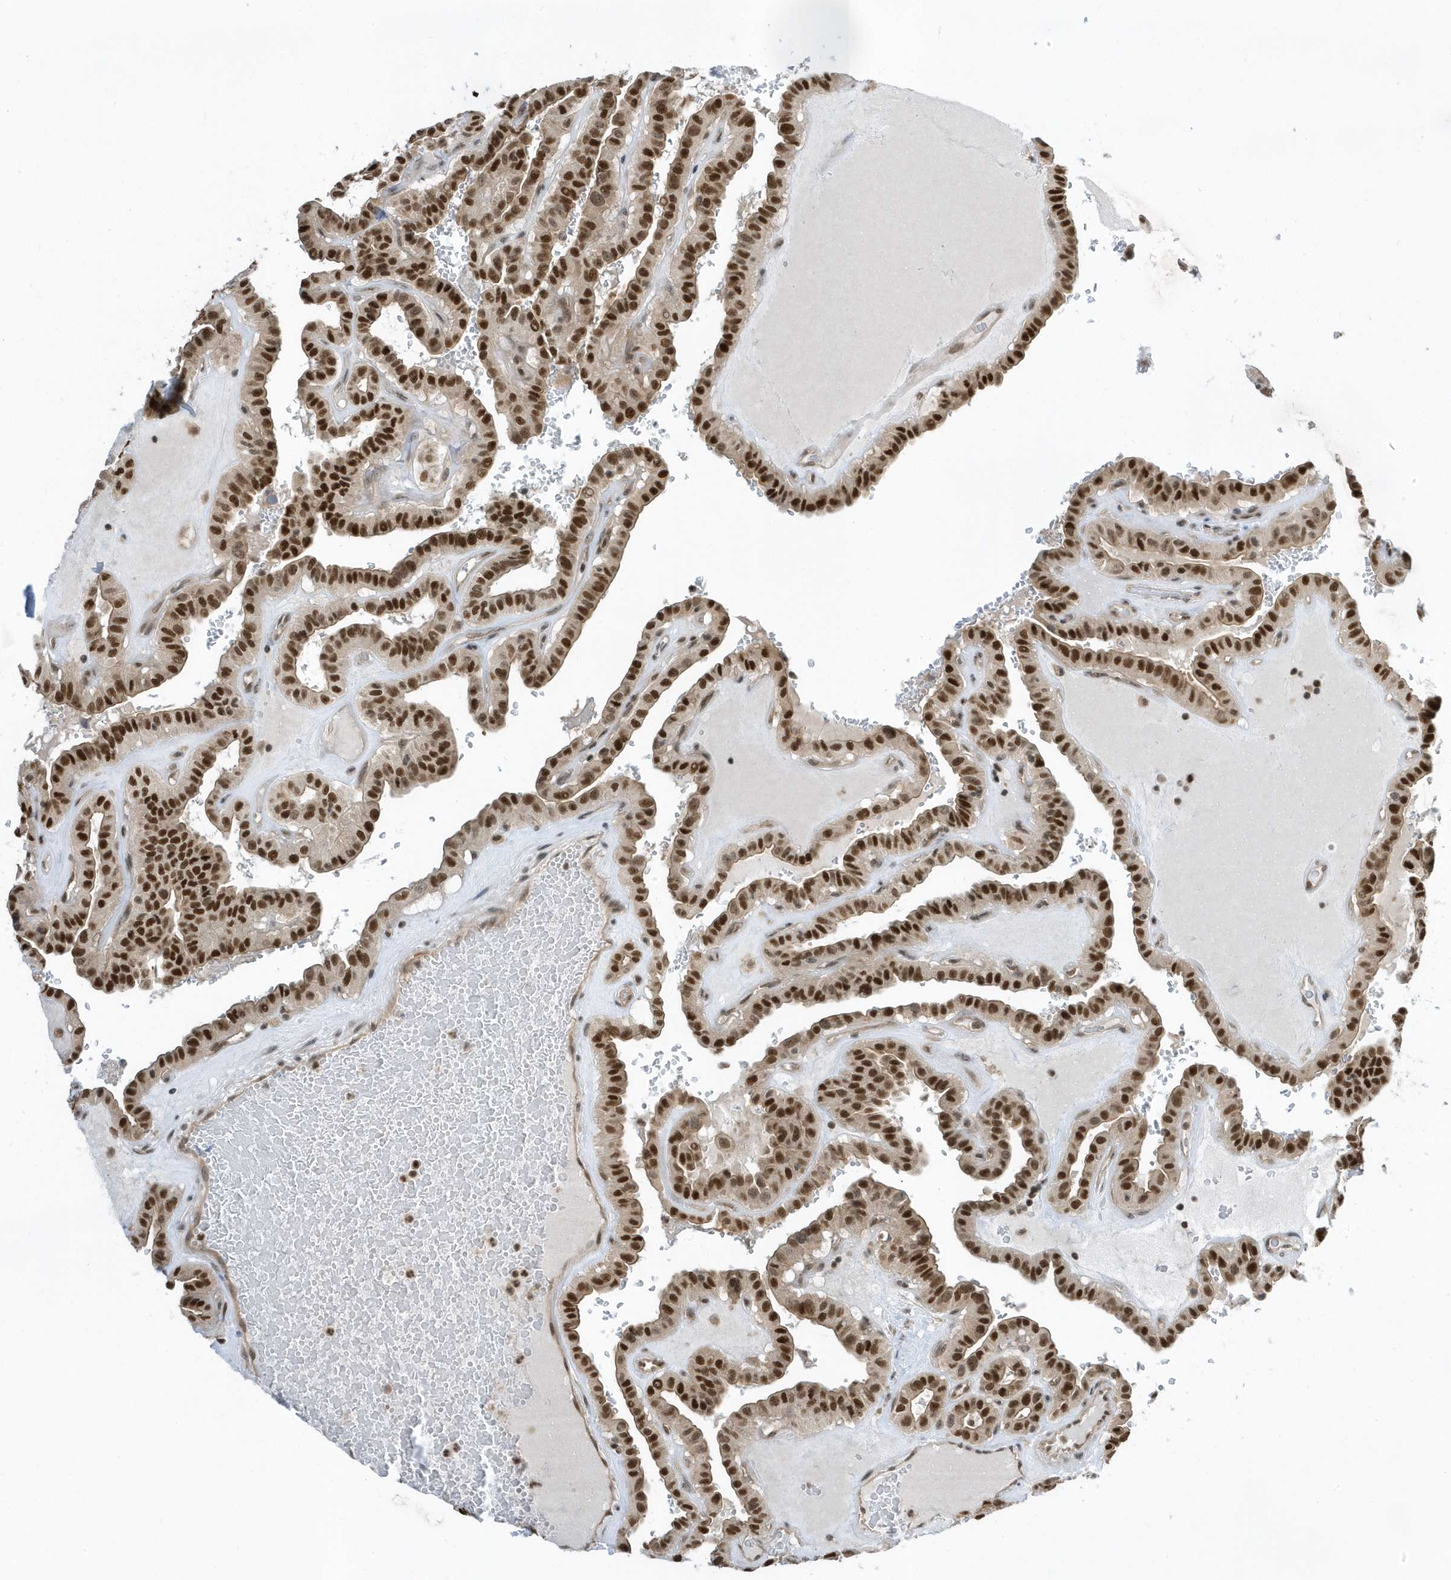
{"staining": {"intensity": "strong", "quantity": ">75%", "location": "nuclear"}, "tissue": "thyroid cancer", "cell_type": "Tumor cells", "image_type": "cancer", "snomed": [{"axis": "morphology", "description": "Papillary adenocarcinoma, NOS"}, {"axis": "topography", "description": "Thyroid gland"}], "caption": "This is an image of immunohistochemistry staining of thyroid cancer, which shows strong positivity in the nuclear of tumor cells.", "gene": "ZNF740", "patient": {"sex": "male", "age": 77}}